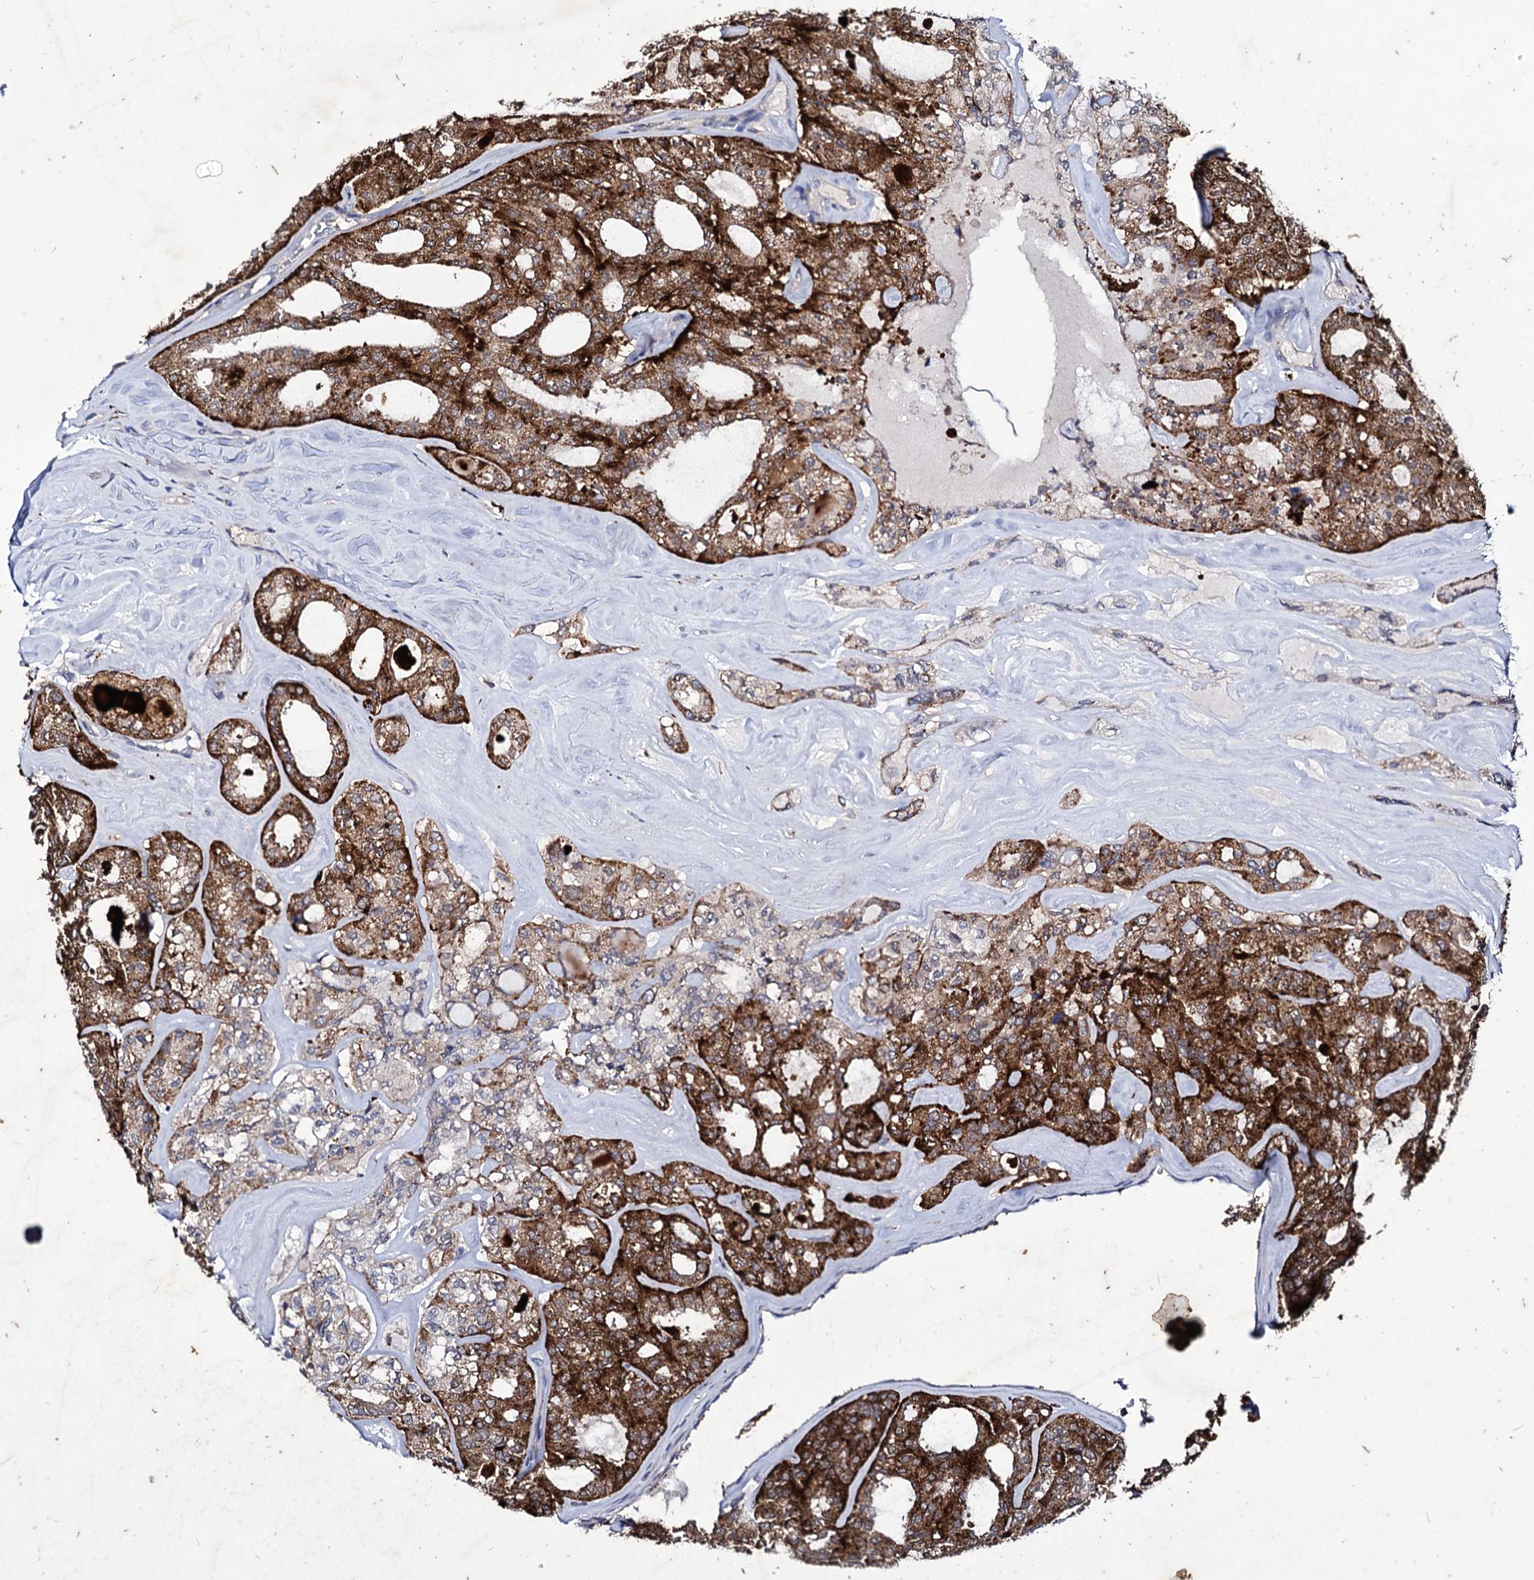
{"staining": {"intensity": "strong", "quantity": ">75%", "location": "cytoplasmic/membranous"}, "tissue": "thyroid cancer", "cell_type": "Tumor cells", "image_type": "cancer", "snomed": [{"axis": "morphology", "description": "Follicular adenoma carcinoma, NOS"}, {"axis": "topography", "description": "Thyroid gland"}], "caption": "Protein analysis of thyroid cancer (follicular adenoma carcinoma) tissue displays strong cytoplasmic/membranous staining in about >75% of tumor cells. (DAB (3,3'-diaminobenzidine) = brown stain, brightfield microscopy at high magnification).", "gene": "AXL", "patient": {"sex": "male", "age": 75}}